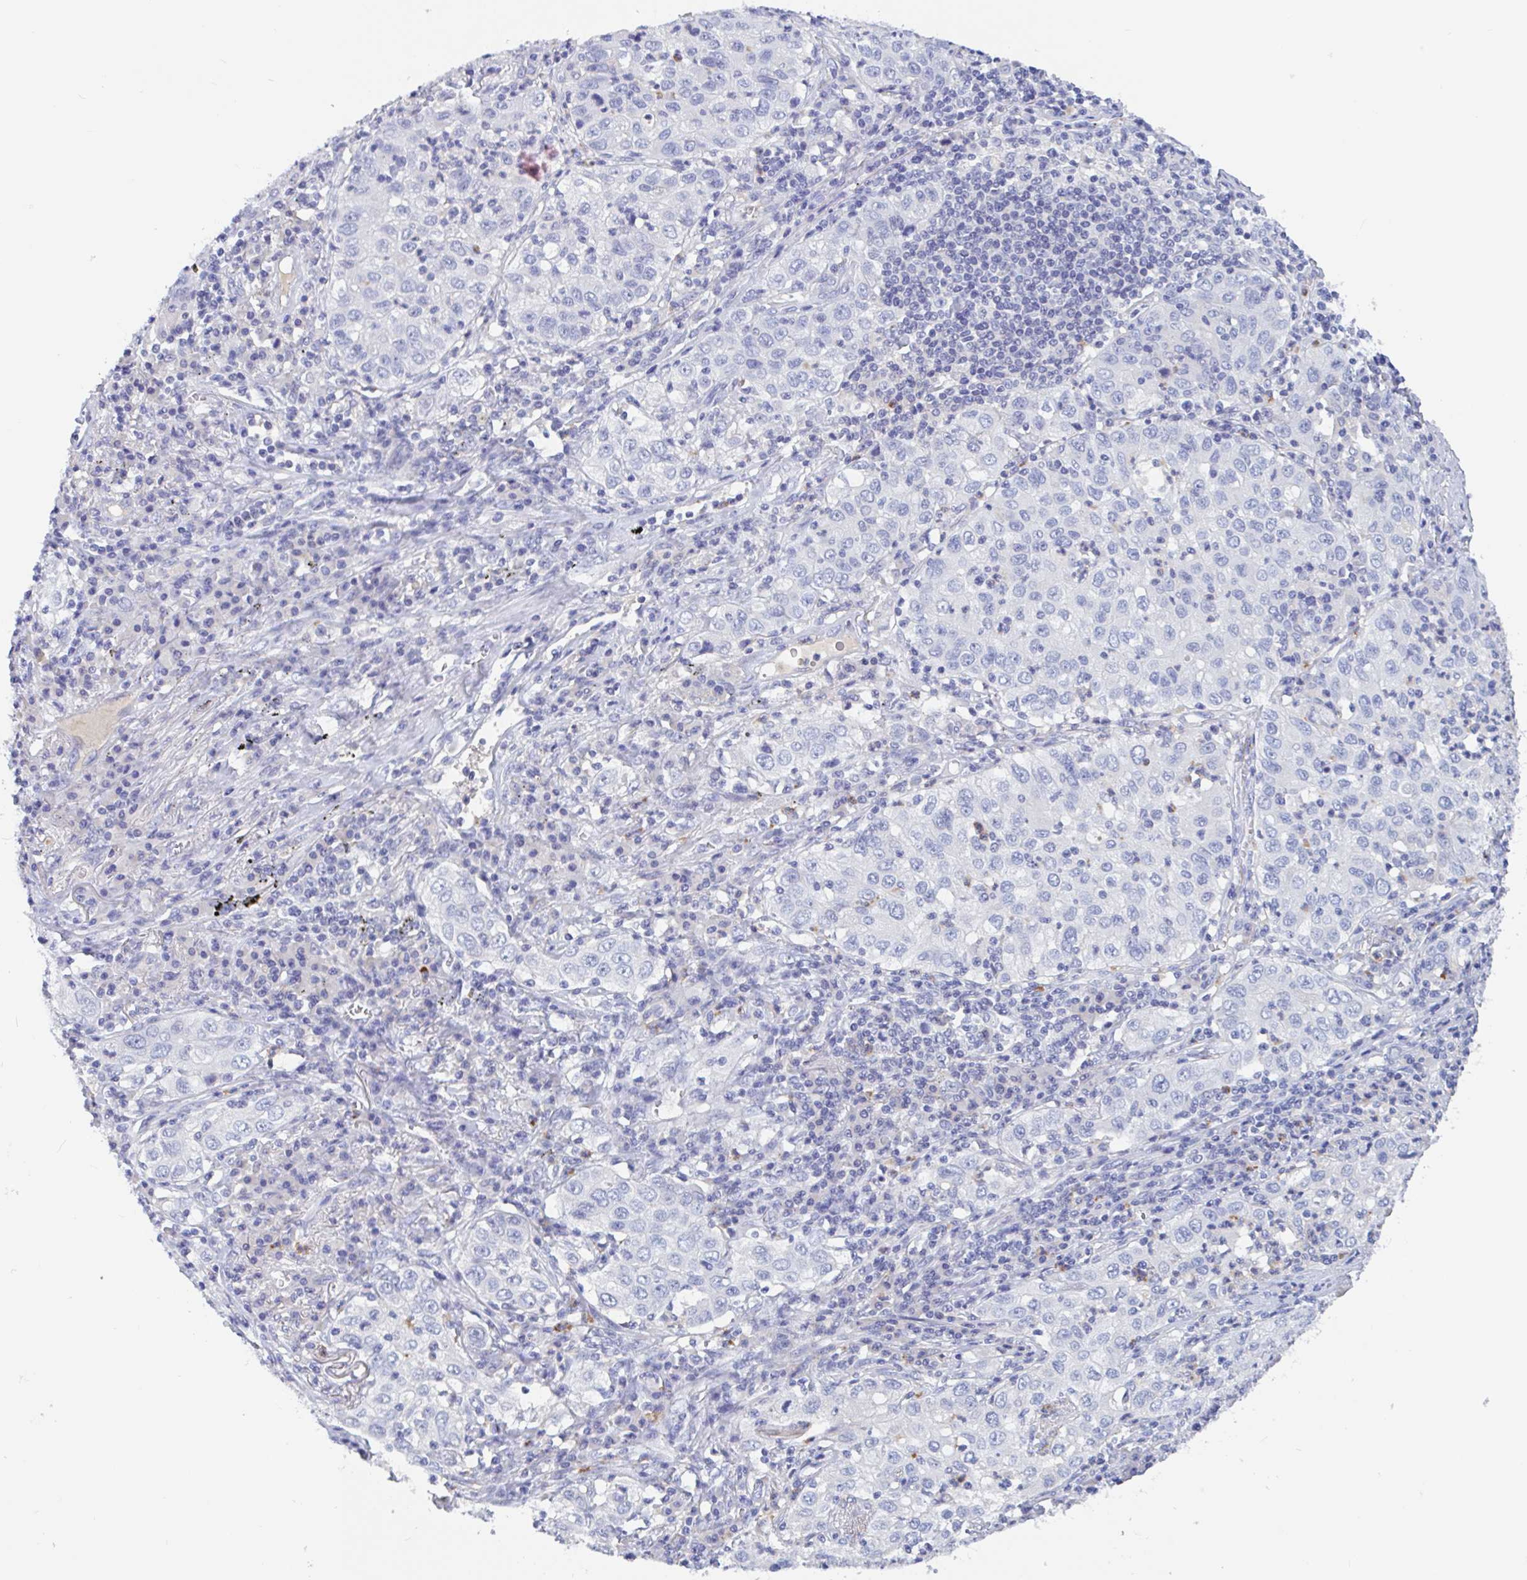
{"staining": {"intensity": "negative", "quantity": "none", "location": "none"}, "tissue": "lung cancer", "cell_type": "Tumor cells", "image_type": "cancer", "snomed": [{"axis": "morphology", "description": "Squamous cell carcinoma, NOS"}, {"axis": "topography", "description": "Lung"}], "caption": "A histopathology image of lung cancer (squamous cell carcinoma) stained for a protein displays no brown staining in tumor cells. (DAB immunohistochemistry (IHC) visualized using brightfield microscopy, high magnification).", "gene": "ZNHIT2", "patient": {"sex": "male", "age": 71}}